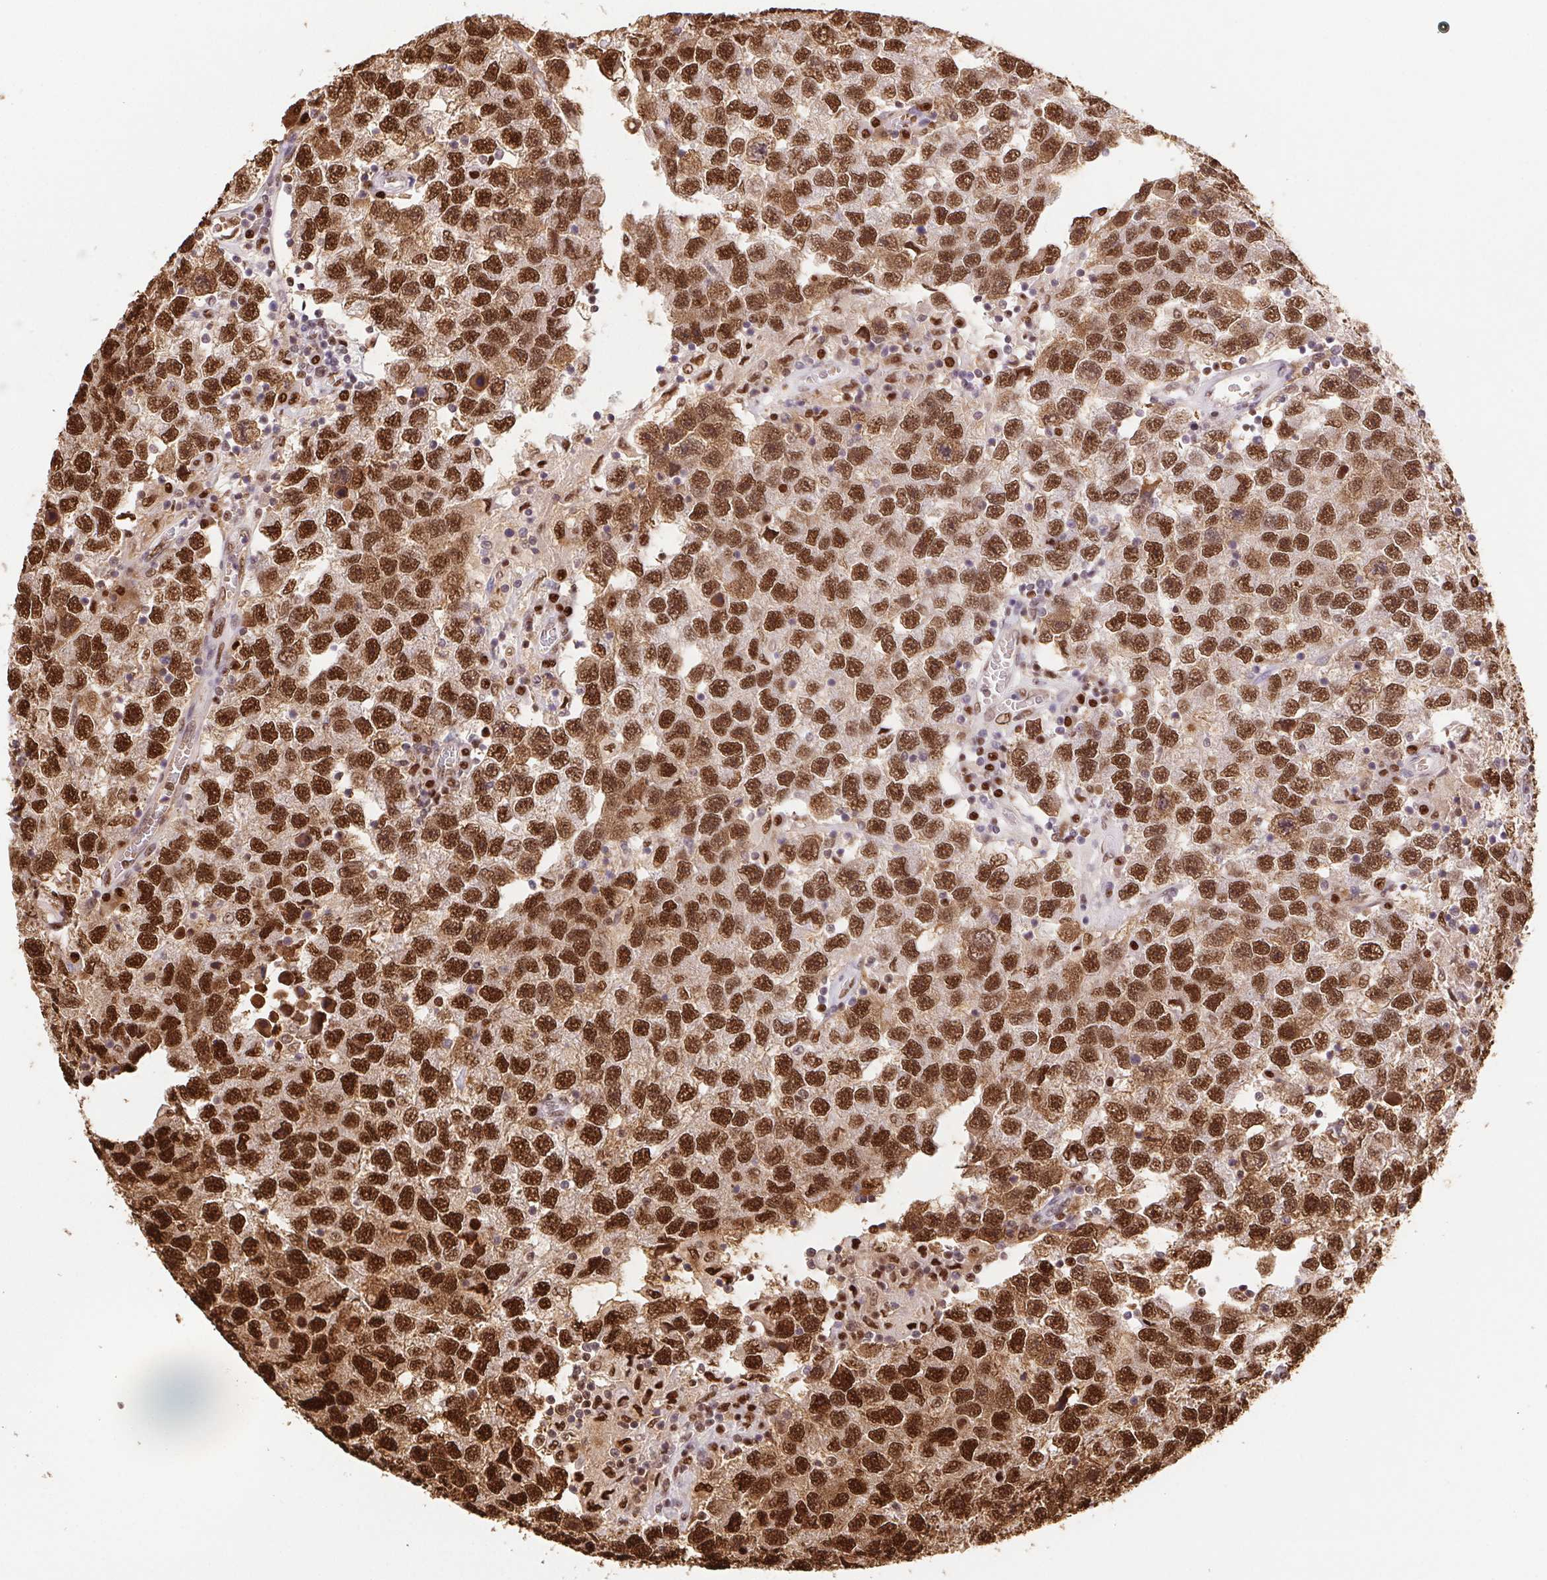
{"staining": {"intensity": "strong", "quantity": ">75%", "location": "nuclear"}, "tissue": "testis cancer", "cell_type": "Tumor cells", "image_type": "cancer", "snomed": [{"axis": "morphology", "description": "Seminoma, NOS"}, {"axis": "topography", "description": "Testis"}], "caption": "Tumor cells exhibit high levels of strong nuclear positivity in approximately >75% of cells in human seminoma (testis).", "gene": "SET", "patient": {"sex": "male", "age": 26}}